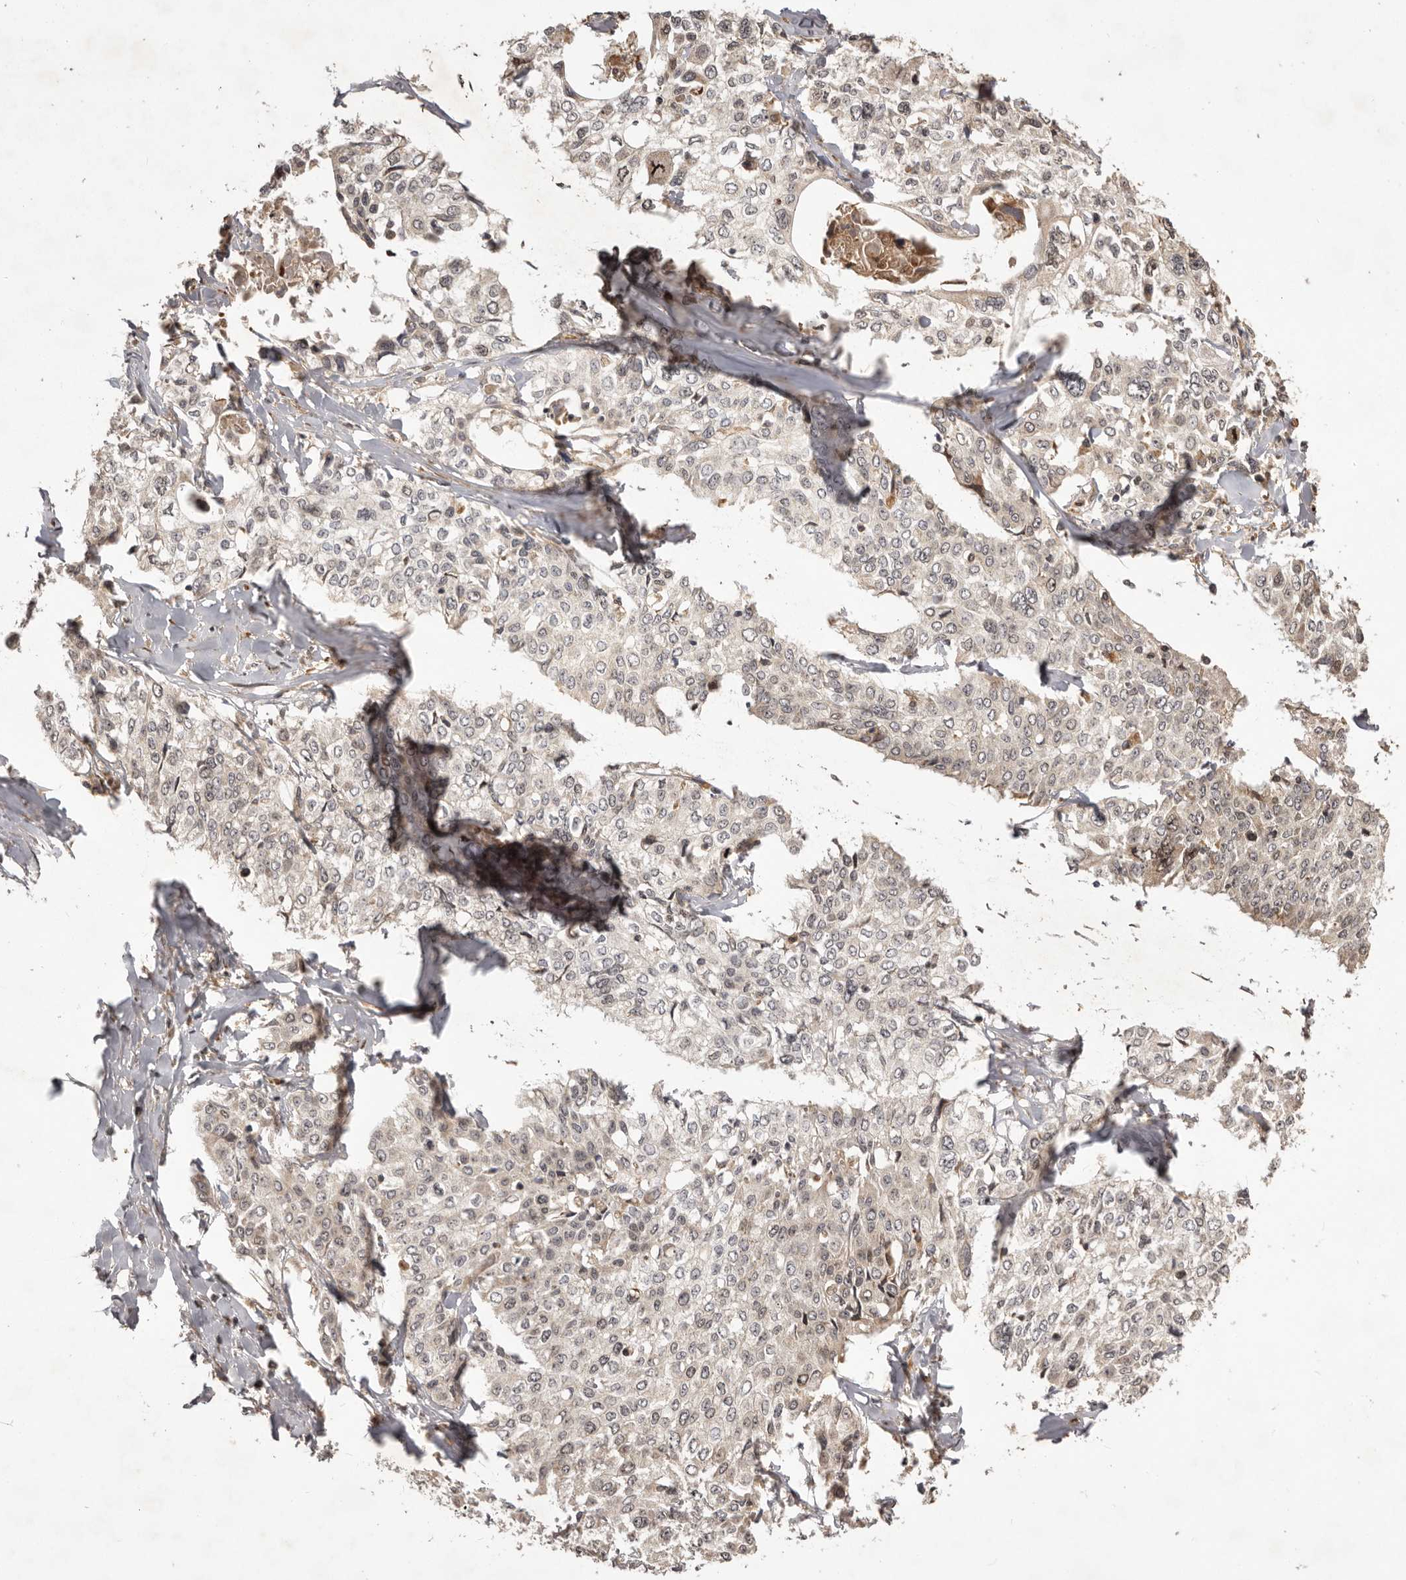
{"staining": {"intensity": "weak", "quantity": "<25%", "location": "cytoplasmic/membranous"}, "tissue": "cervical cancer", "cell_type": "Tumor cells", "image_type": "cancer", "snomed": [{"axis": "morphology", "description": "Squamous cell carcinoma, NOS"}, {"axis": "topography", "description": "Cervix"}], "caption": "A photomicrograph of human cervical cancer (squamous cell carcinoma) is negative for staining in tumor cells.", "gene": "RNF187", "patient": {"sex": "female", "age": 31}}